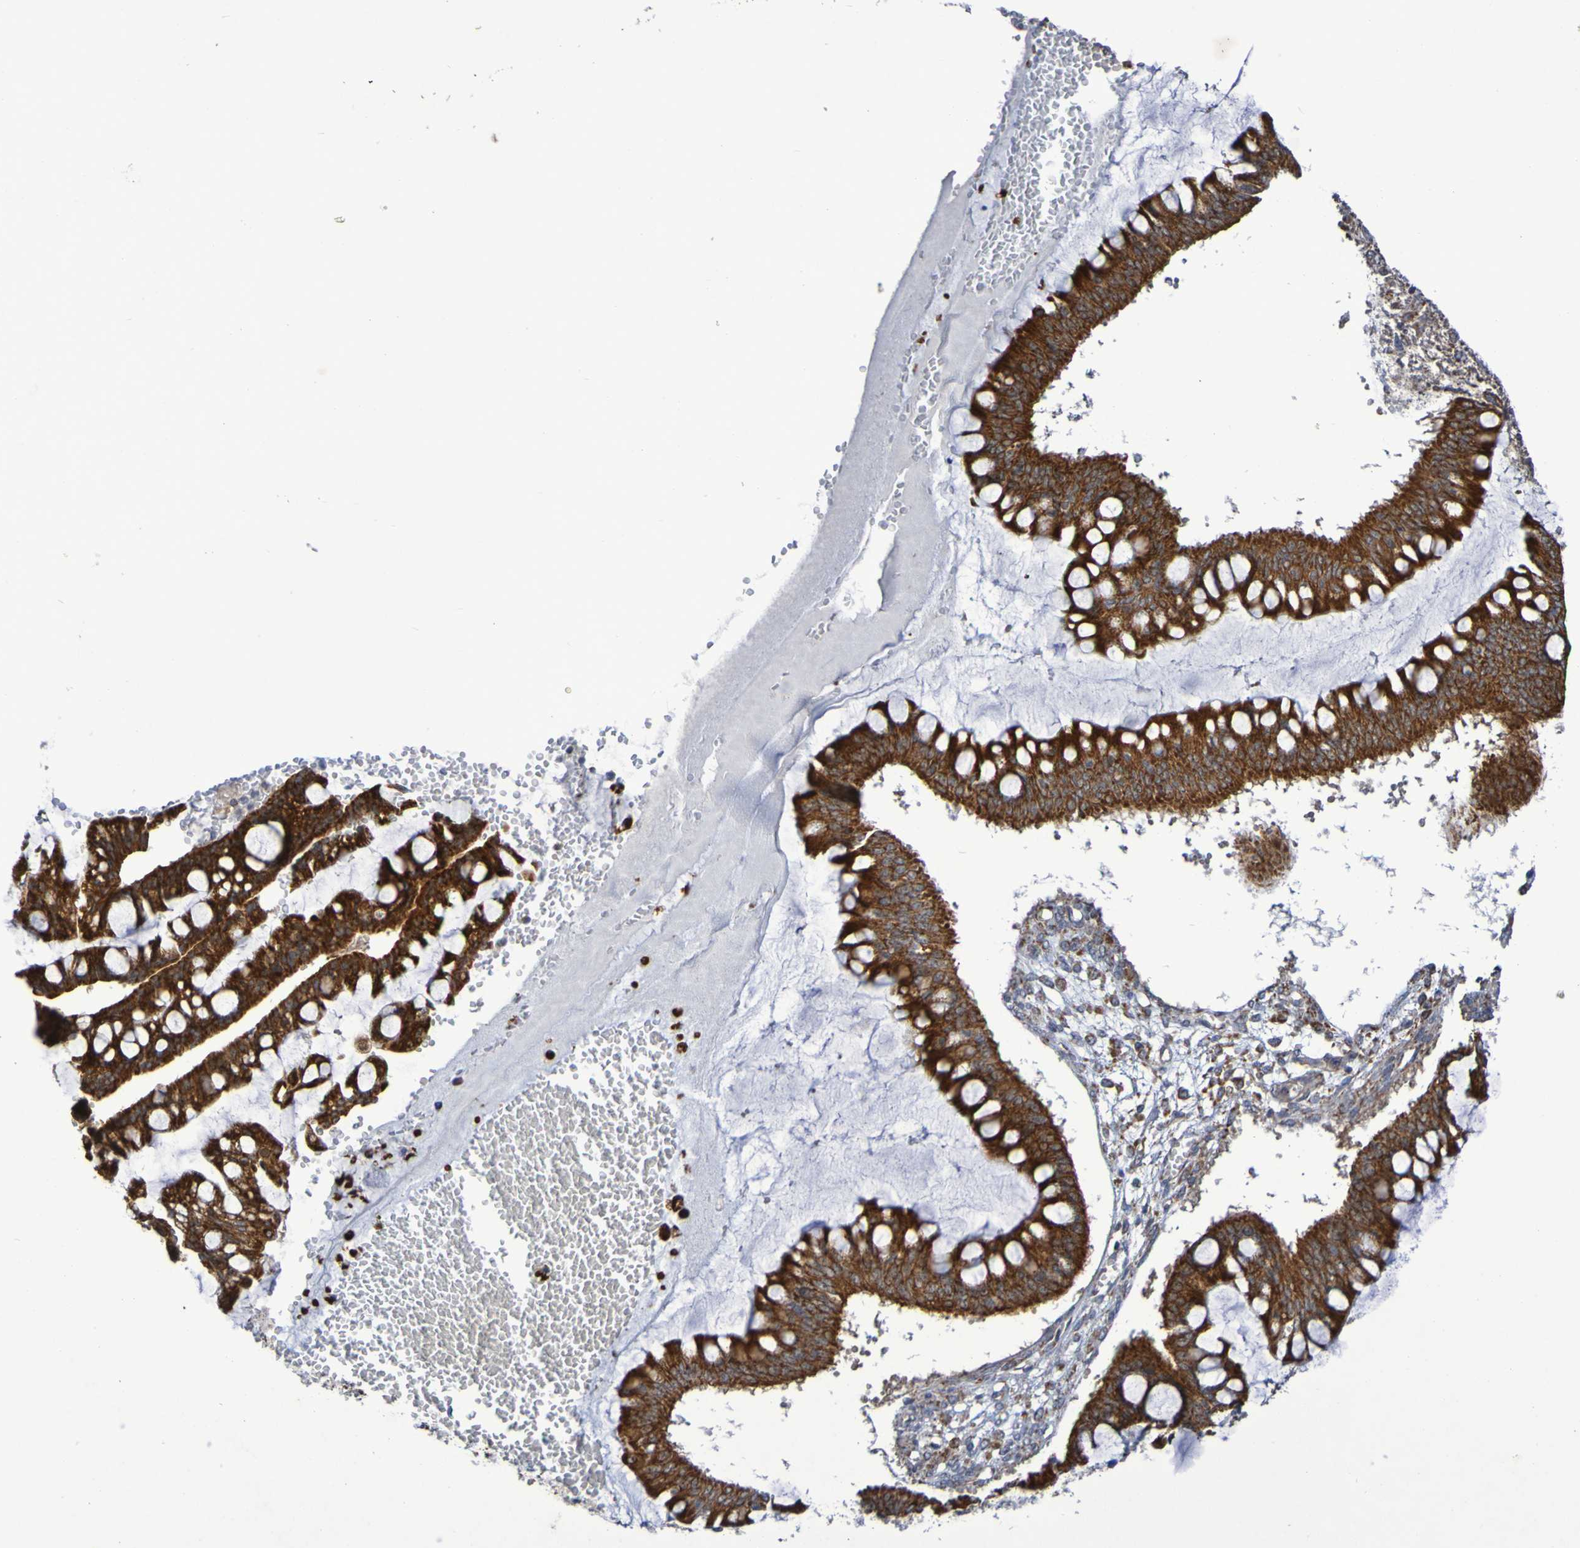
{"staining": {"intensity": "strong", "quantity": ">75%", "location": "cytoplasmic/membranous"}, "tissue": "ovarian cancer", "cell_type": "Tumor cells", "image_type": "cancer", "snomed": [{"axis": "morphology", "description": "Cystadenocarcinoma, mucinous, NOS"}, {"axis": "topography", "description": "Ovary"}], "caption": "This histopathology image displays immunohistochemistry staining of human mucinous cystadenocarcinoma (ovarian), with high strong cytoplasmic/membranous staining in about >75% of tumor cells.", "gene": "DVL1", "patient": {"sex": "female", "age": 73}}